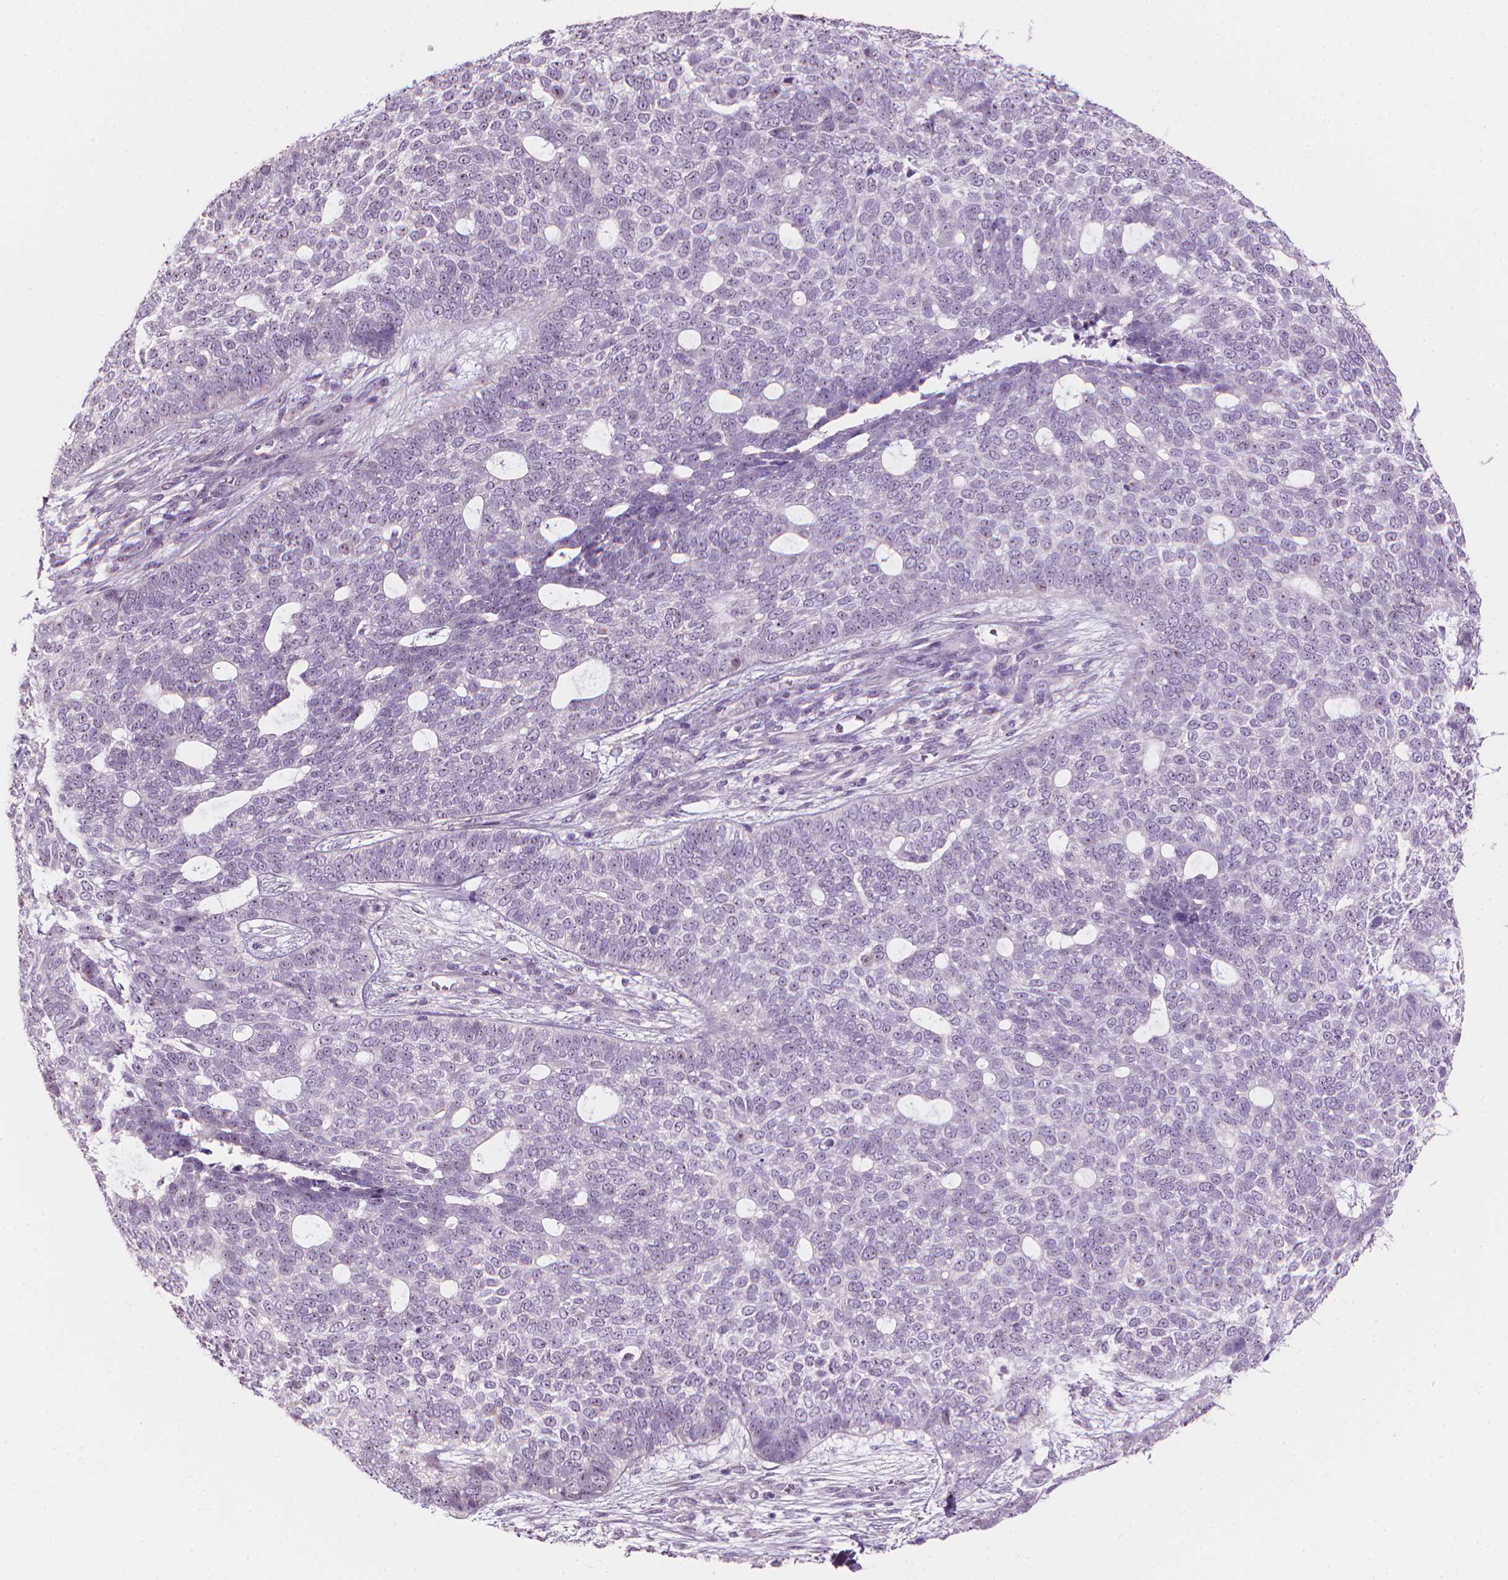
{"staining": {"intensity": "negative", "quantity": "none", "location": "none"}, "tissue": "skin cancer", "cell_type": "Tumor cells", "image_type": "cancer", "snomed": [{"axis": "morphology", "description": "Basal cell carcinoma"}, {"axis": "topography", "description": "Skin"}], "caption": "An immunohistochemistry photomicrograph of skin cancer is shown. There is no staining in tumor cells of skin cancer.", "gene": "GPRC5A", "patient": {"sex": "female", "age": 69}}